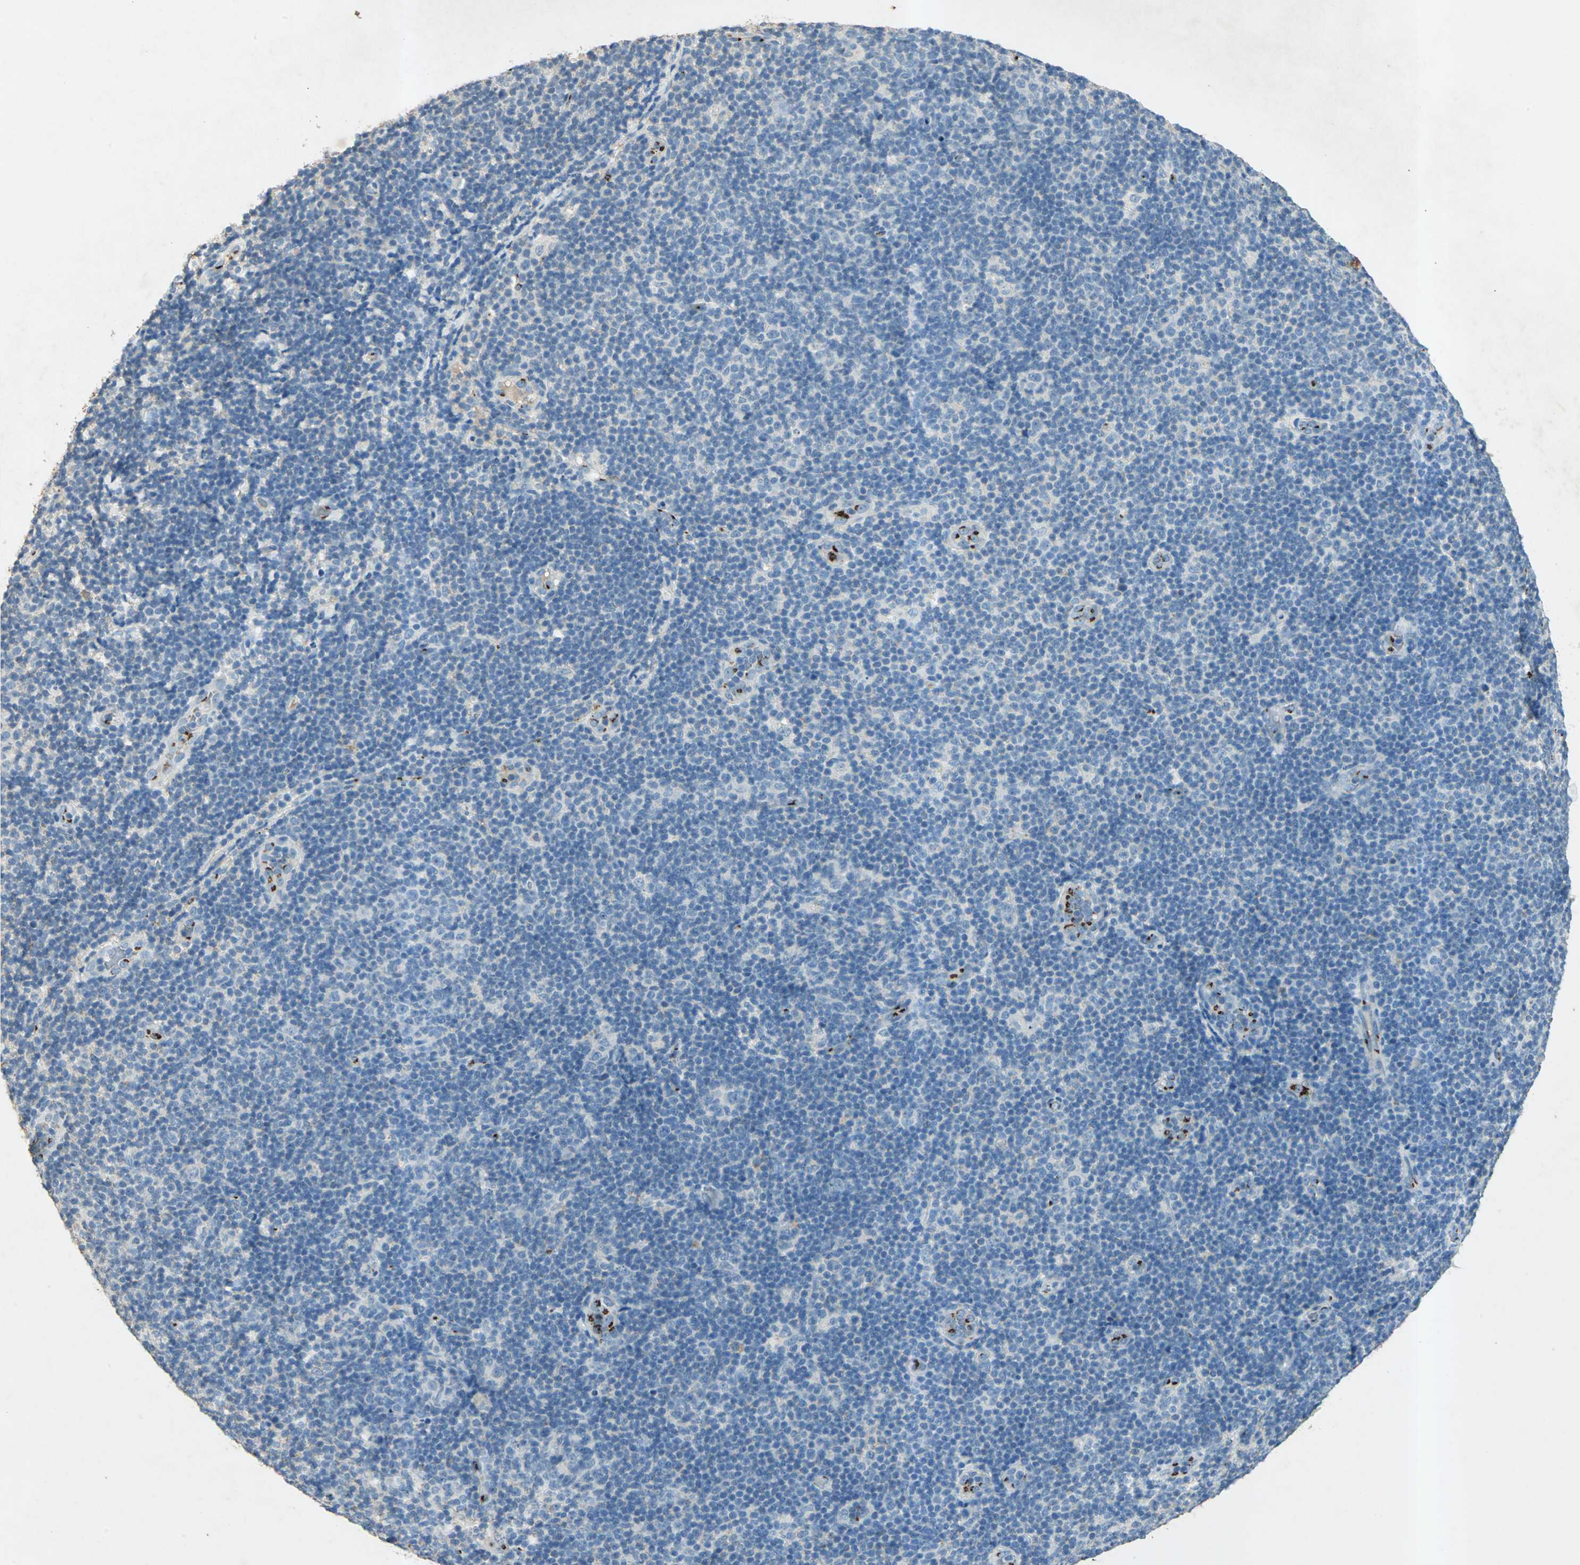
{"staining": {"intensity": "negative", "quantity": "none", "location": "none"}, "tissue": "lymphoma", "cell_type": "Tumor cells", "image_type": "cancer", "snomed": [{"axis": "morphology", "description": "Malignant lymphoma, non-Hodgkin's type, Low grade"}, {"axis": "topography", "description": "Lymph node"}], "caption": "Histopathology image shows no significant protein staining in tumor cells of malignant lymphoma, non-Hodgkin's type (low-grade).", "gene": "CAMK2B", "patient": {"sex": "male", "age": 83}}